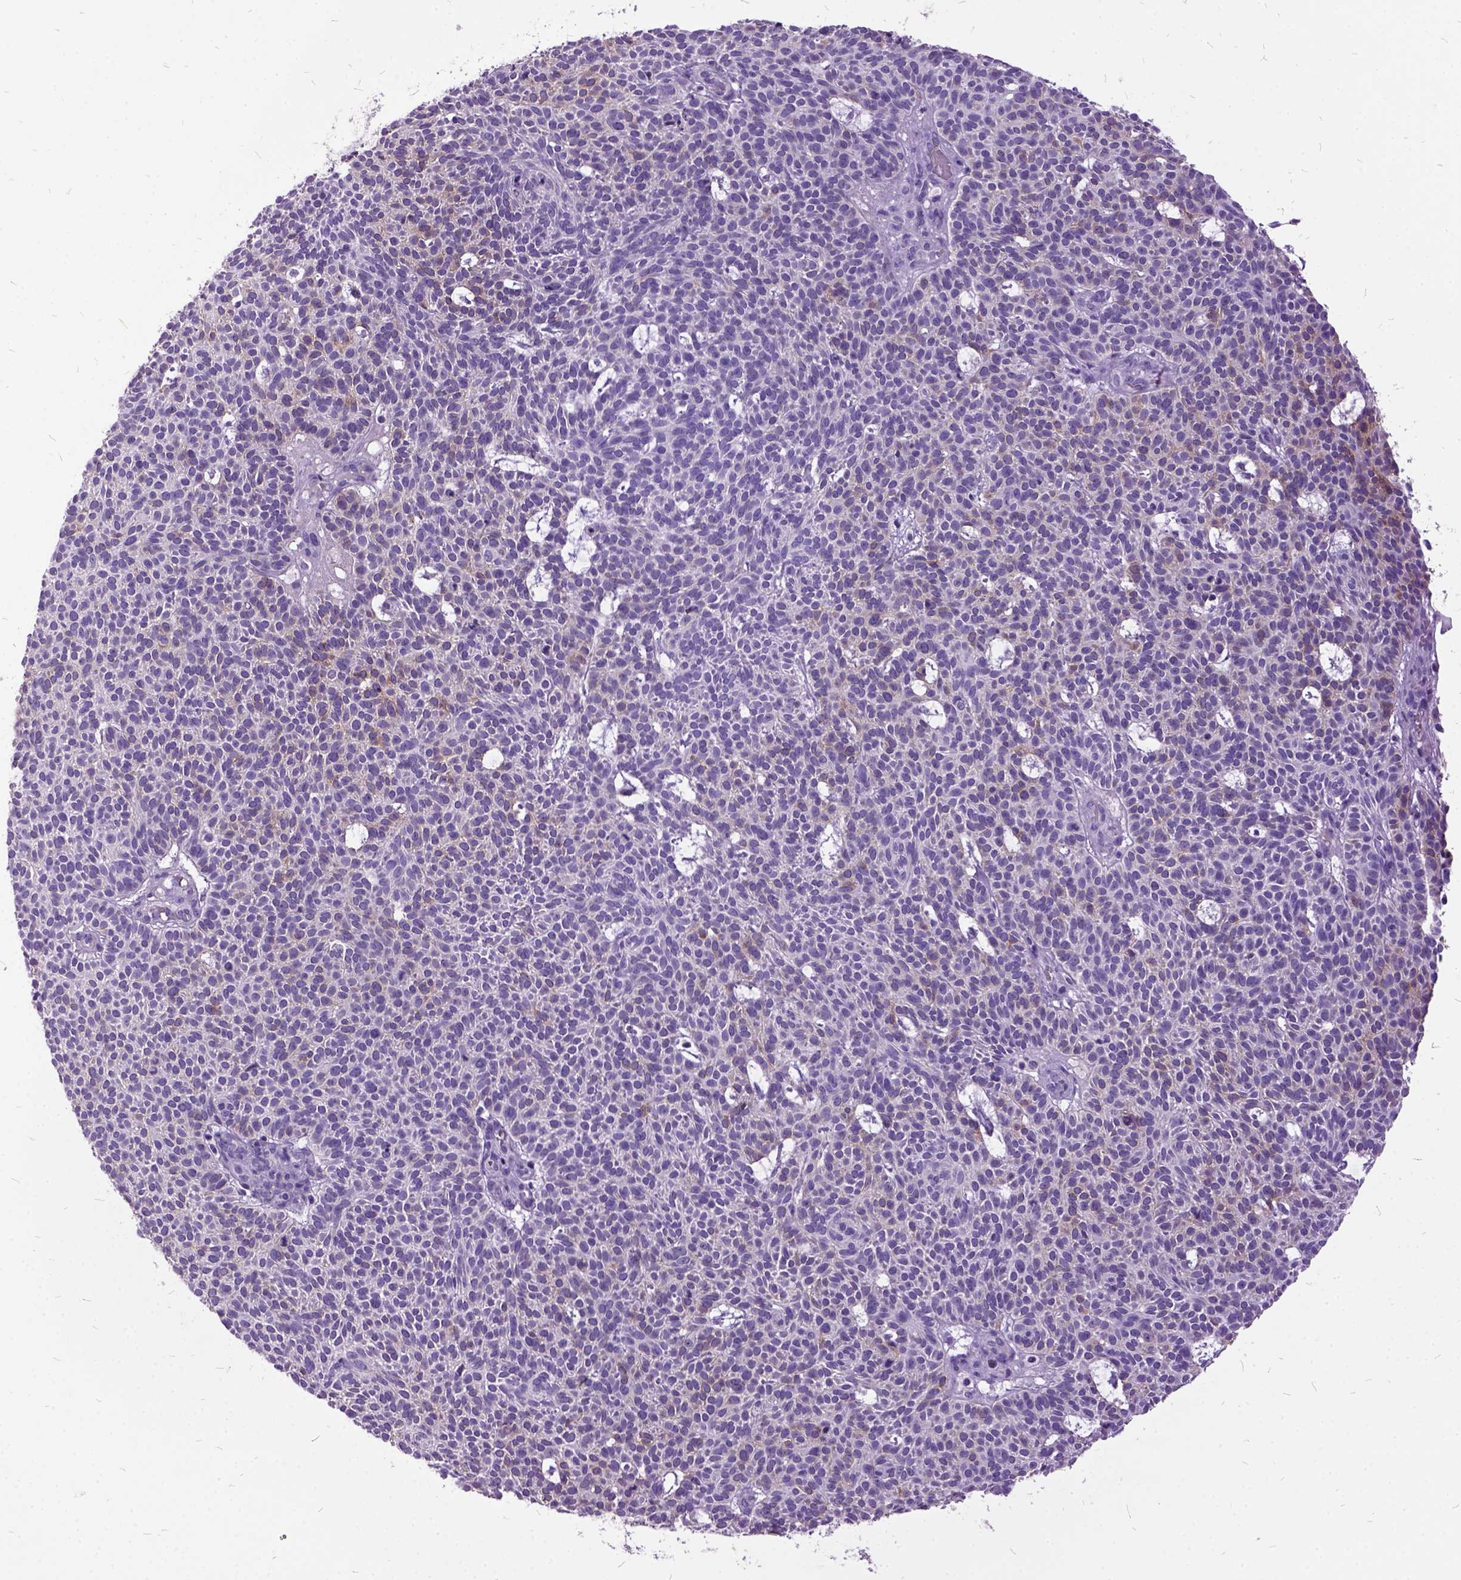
{"staining": {"intensity": "negative", "quantity": "none", "location": "none"}, "tissue": "skin cancer", "cell_type": "Tumor cells", "image_type": "cancer", "snomed": [{"axis": "morphology", "description": "Squamous cell carcinoma, NOS"}, {"axis": "topography", "description": "Skin"}], "caption": "There is no significant expression in tumor cells of squamous cell carcinoma (skin).", "gene": "MME", "patient": {"sex": "female", "age": 90}}